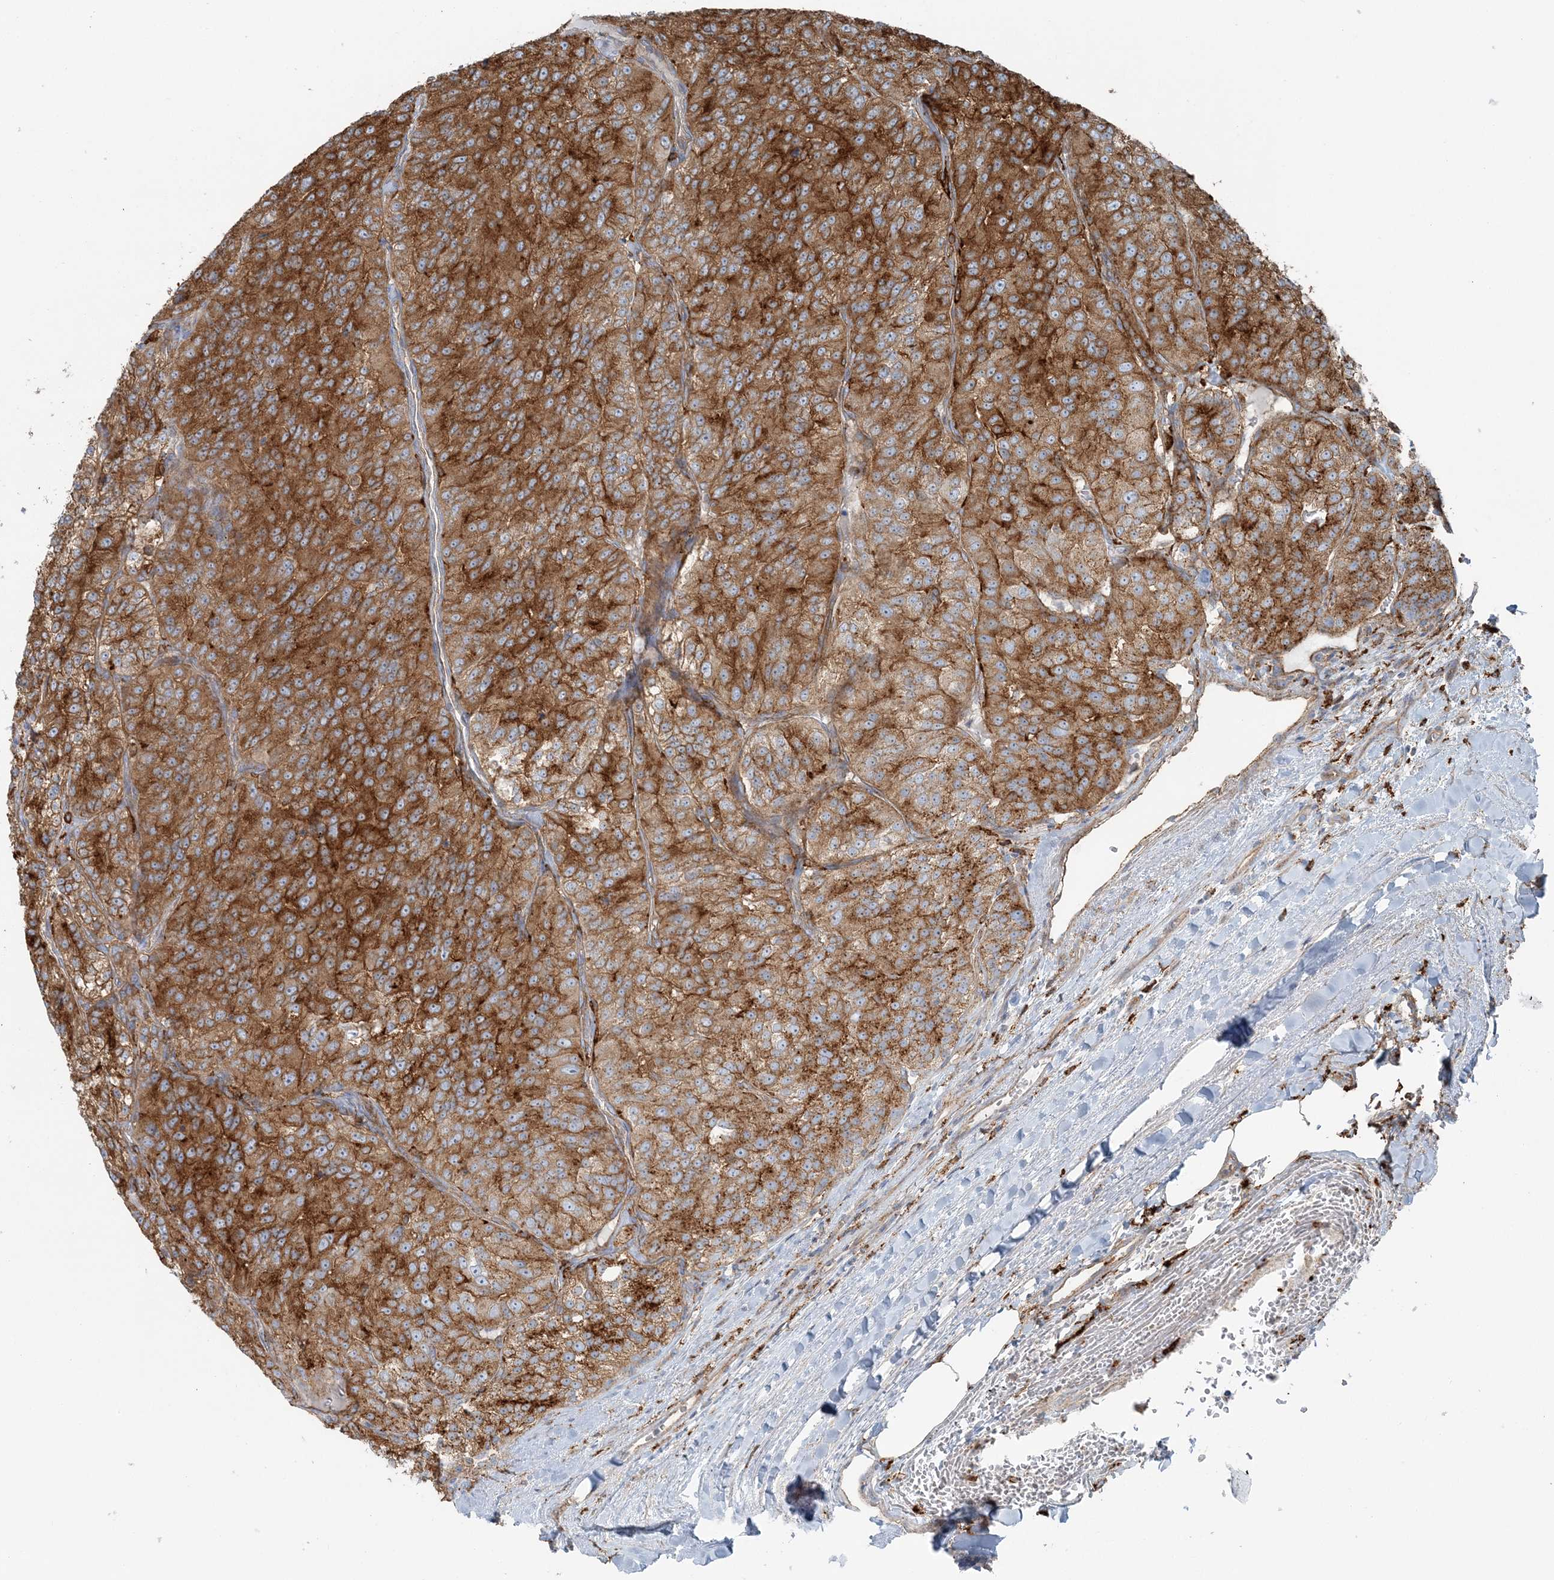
{"staining": {"intensity": "strong", "quantity": ">75%", "location": "cytoplasmic/membranous"}, "tissue": "renal cancer", "cell_type": "Tumor cells", "image_type": "cancer", "snomed": [{"axis": "morphology", "description": "Adenocarcinoma, NOS"}, {"axis": "topography", "description": "Kidney"}], "caption": "The immunohistochemical stain highlights strong cytoplasmic/membranous expression in tumor cells of renal adenocarcinoma tissue.", "gene": "SNX2", "patient": {"sex": "female", "age": 63}}